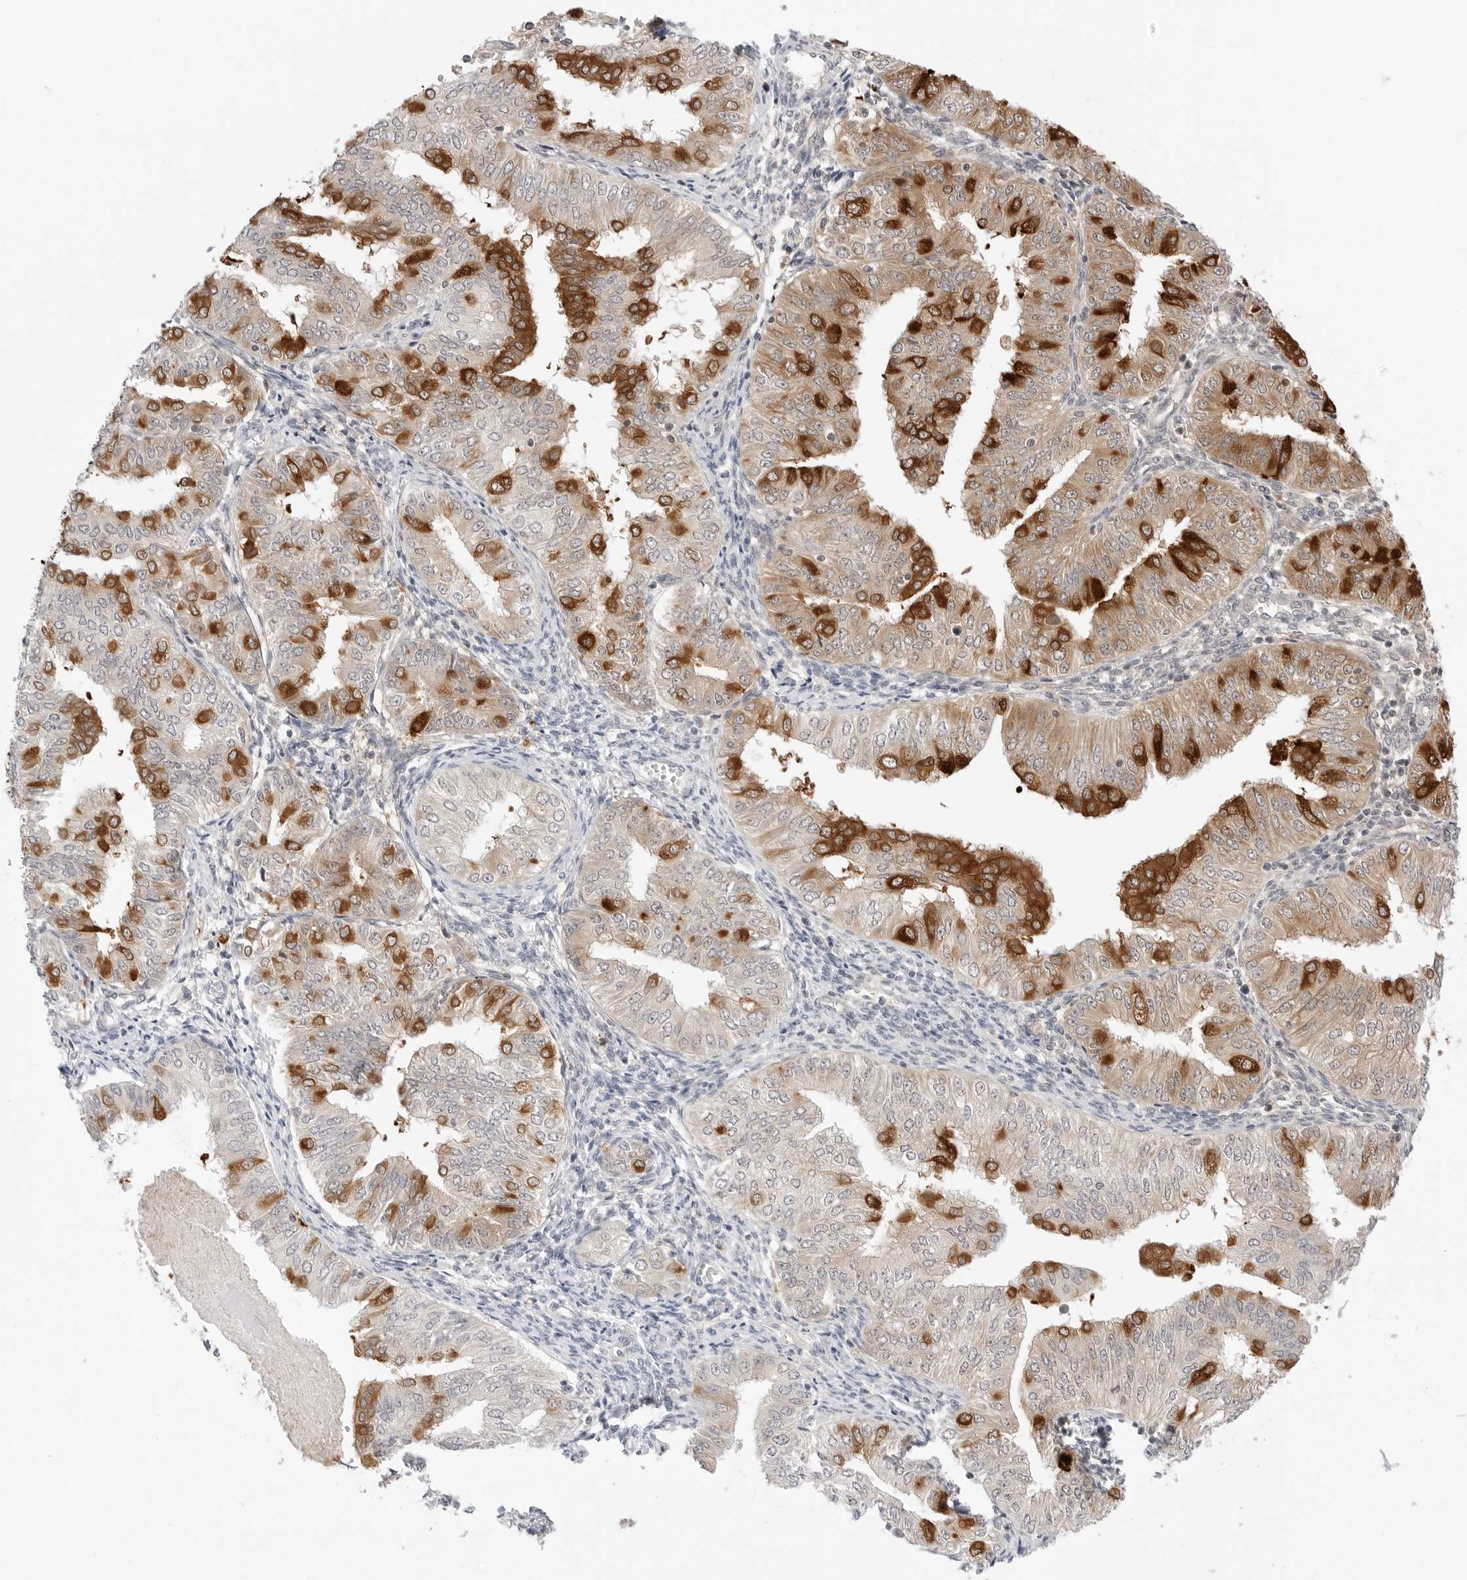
{"staining": {"intensity": "strong", "quantity": "25%-75%", "location": "cytoplasmic/membranous"}, "tissue": "endometrial cancer", "cell_type": "Tumor cells", "image_type": "cancer", "snomed": [{"axis": "morphology", "description": "Normal tissue, NOS"}, {"axis": "morphology", "description": "Adenocarcinoma, NOS"}, {"axis": "topography", "description": "Endometrium"}], "caption": "DAB immunohistochemical staining of adenocarcinoma (endometrial) exhibits strong cytoplasmic/membranous protein positivity in about 25%-75% of tumor cells.", "gene": "NUDC", "patient": {"sex": "female", "age": 53}}